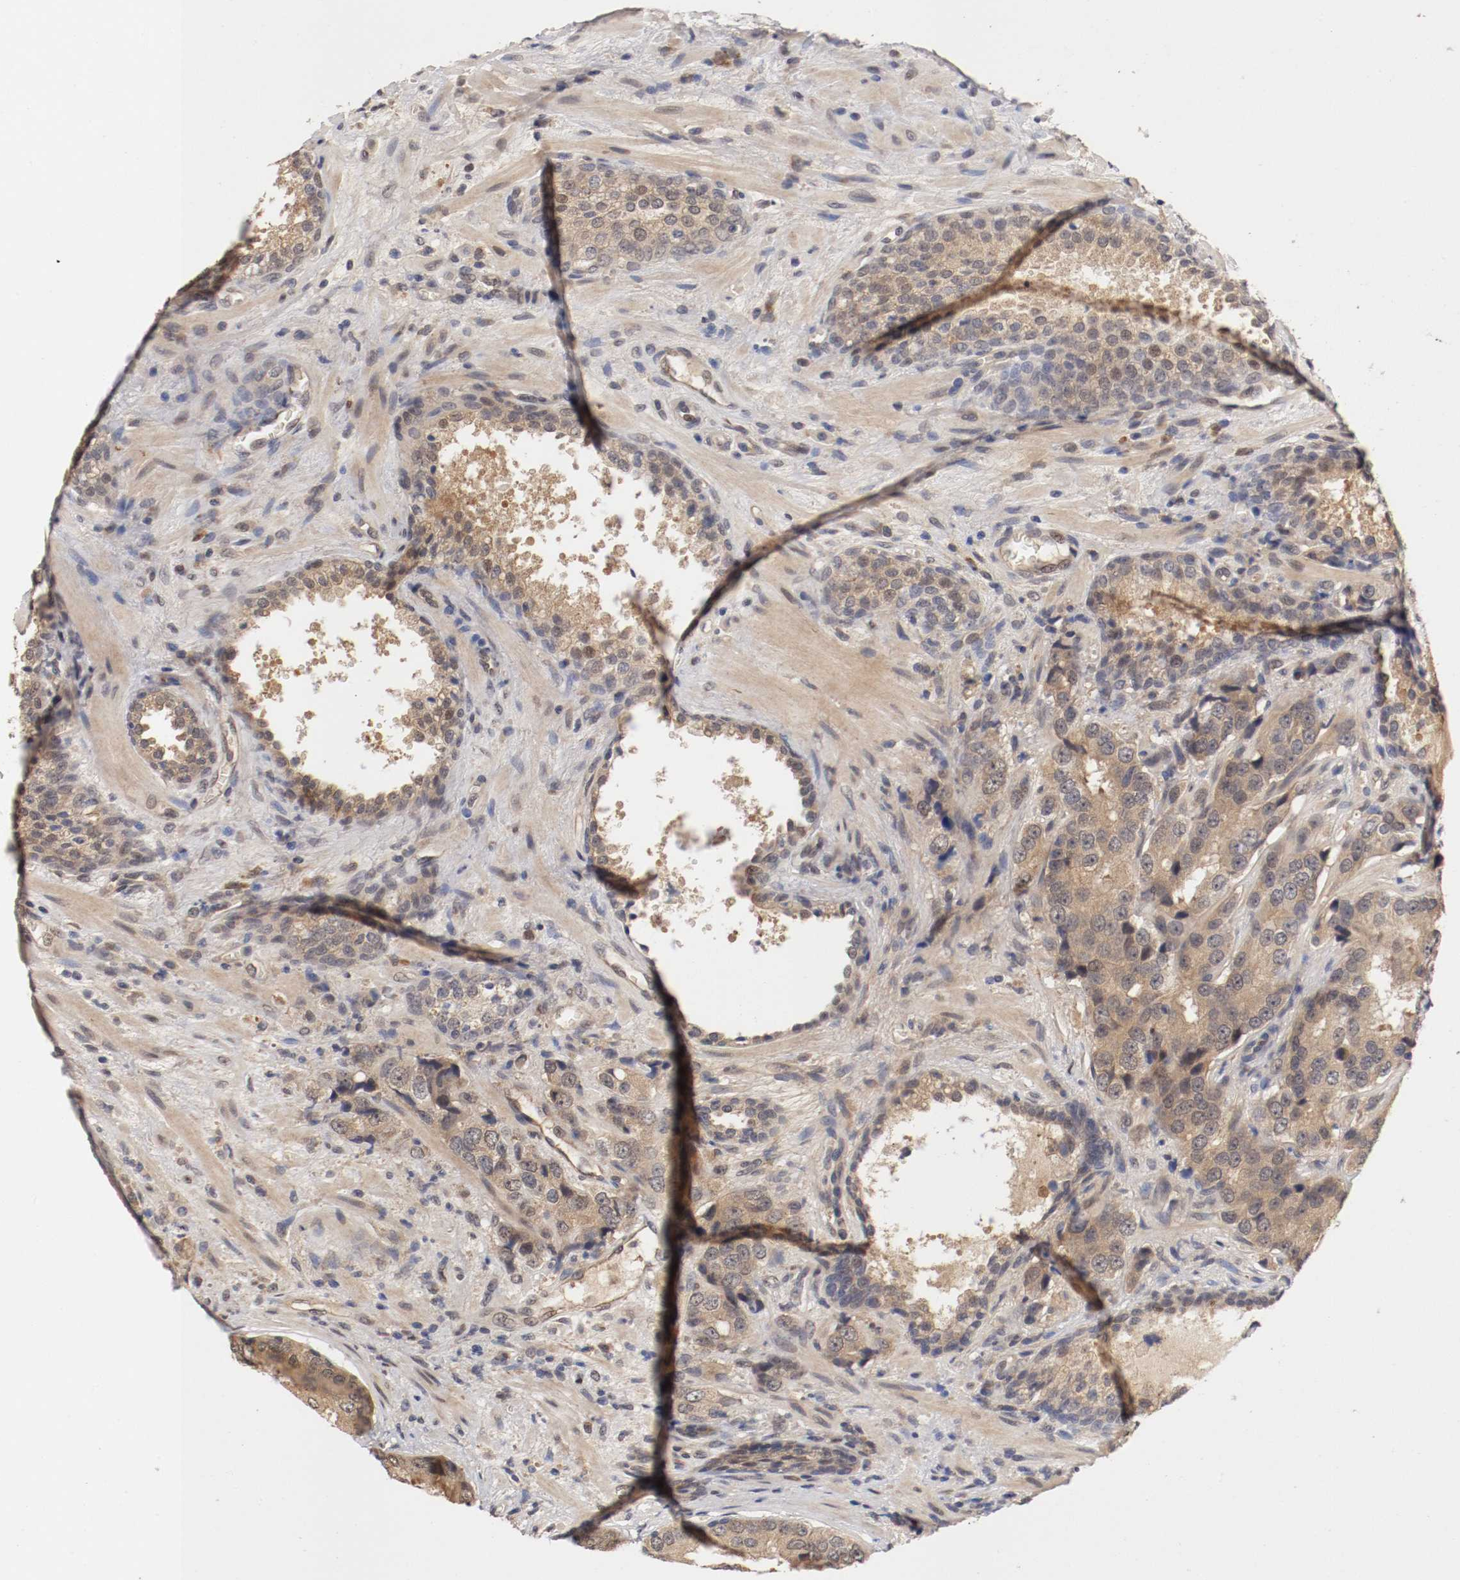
{"staining": {"intensity": "weak", "quantity": ">75%", "location": "cytoplasmic/membranous"}, "tissue": "prostate cancer", "cell_type": "Tumor cells", "image_type": "cancer", "snomed": [{"axis": "morphology", "description": "Adenocarcinoma, High grade"}, {"axis": "topography", "description": "Prostate"}], "caption": "Brown immunohistochemical staining in prostate cancer shows weak cytoplasmic/membranous expression in approximately >75% of tumor cells. (DAB IHC with brightfield microscopy, high magnification).", "gene": "DNMT3B", "patient": {"sex": "male", "age": 58}}